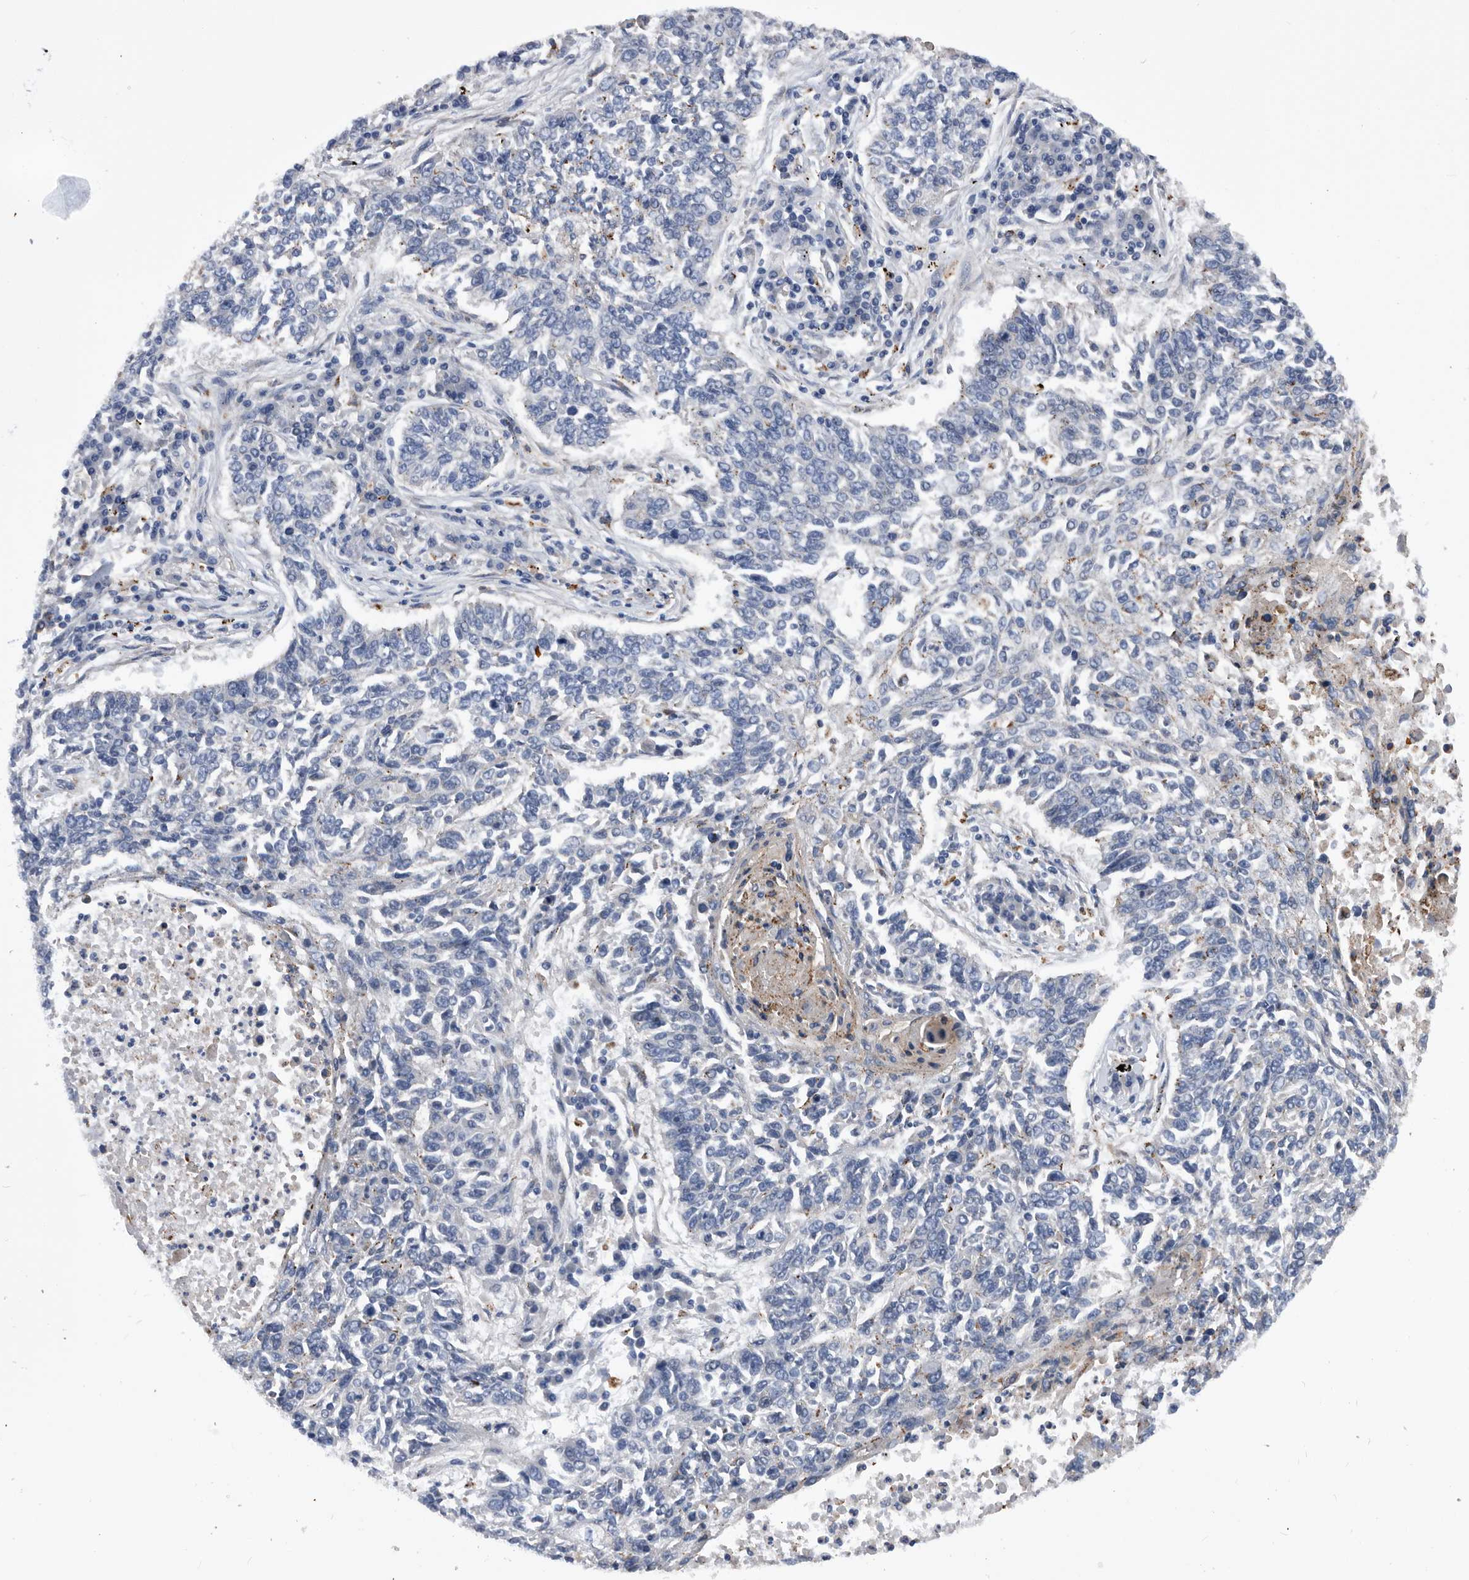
{"staining": {"intensity": "negative", "quantity": "none", "location": "none"}, "tissue": "lung cancer", "cell_type": "Tumor cells", "image_type": "cancer", "snomed": [{"axis": "morphology", "description": "Normal tissue, NOS"}, {"axis": "morphology", "description": "Squamous cell carcinoma, NOS"}, {"axis": "topography", "description": "Cartilage tissue"}, {"axis": "topography", "description": "Bronchus"}, {"axis": "topography", "description": "Lung"}], "caption": "This is an immunohistochemistry photomicrograph of squamous cell carcinoma (lung). There is no expression in tumor cells.", "gene": "BAIAP3", "patient": {"sex": "female", "age": 49}}